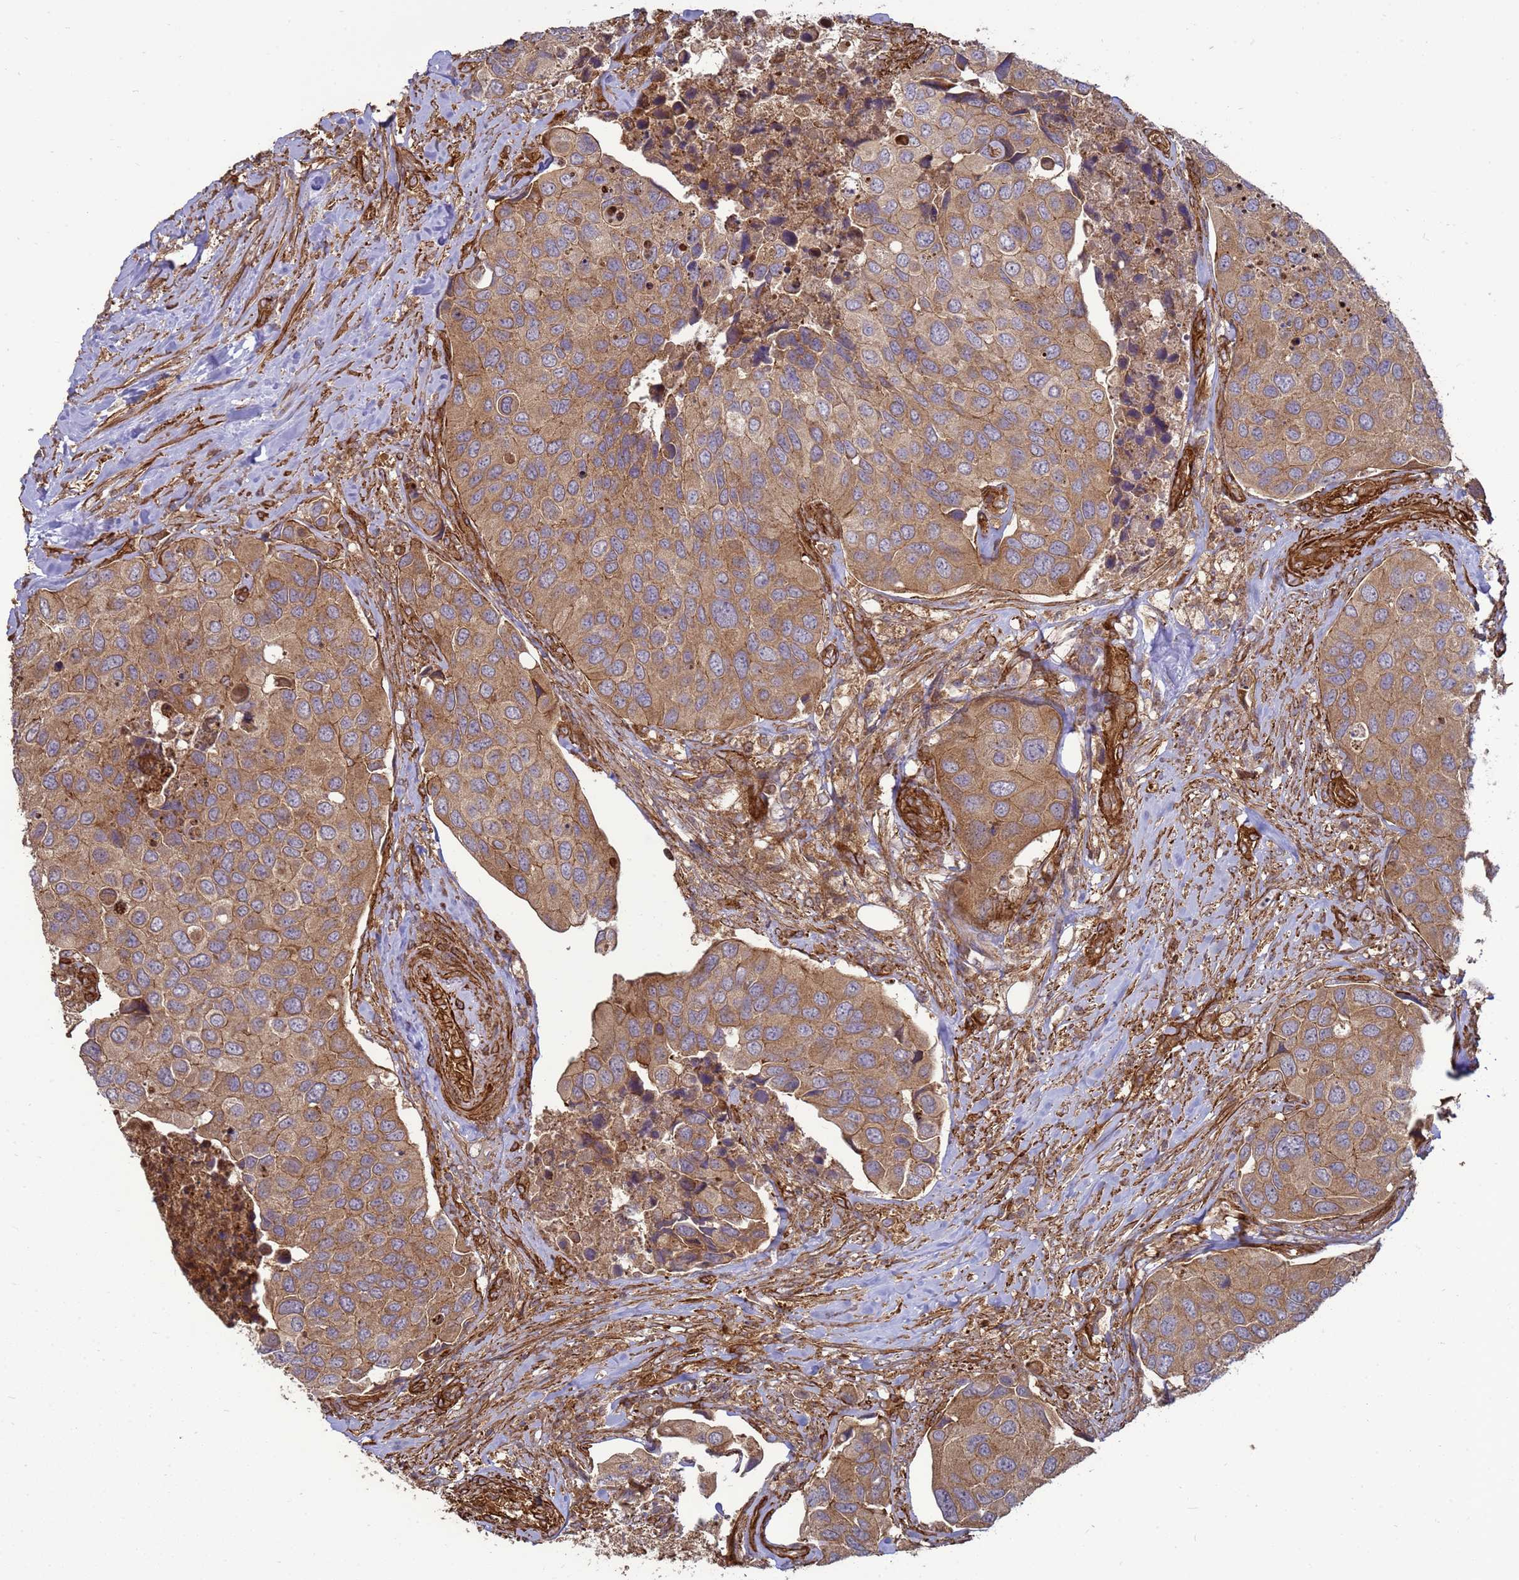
{"staining": {"intensity": "moderate", "quantity": ">75%", "location": "cytoplasmic/membranous"}, "tissue": "urothelial cancer", "cell_type": "Tumor cells", "image_type": "cancer", "snomed": [{"axis": "morphology", "description": "Urothelial carcinoma, High grade"}, {"axis": "topography", "description": "Urinary bladder"}], "caption": "High-grade urothelial carcinoma was stained to show a protein in brown. There is medium levels of moderate cytoplasmic/membranous positivity in approximately >75% of tumor cells.", "gene": "CNOT1", "patient": {"sex": "male", "age": 74}}